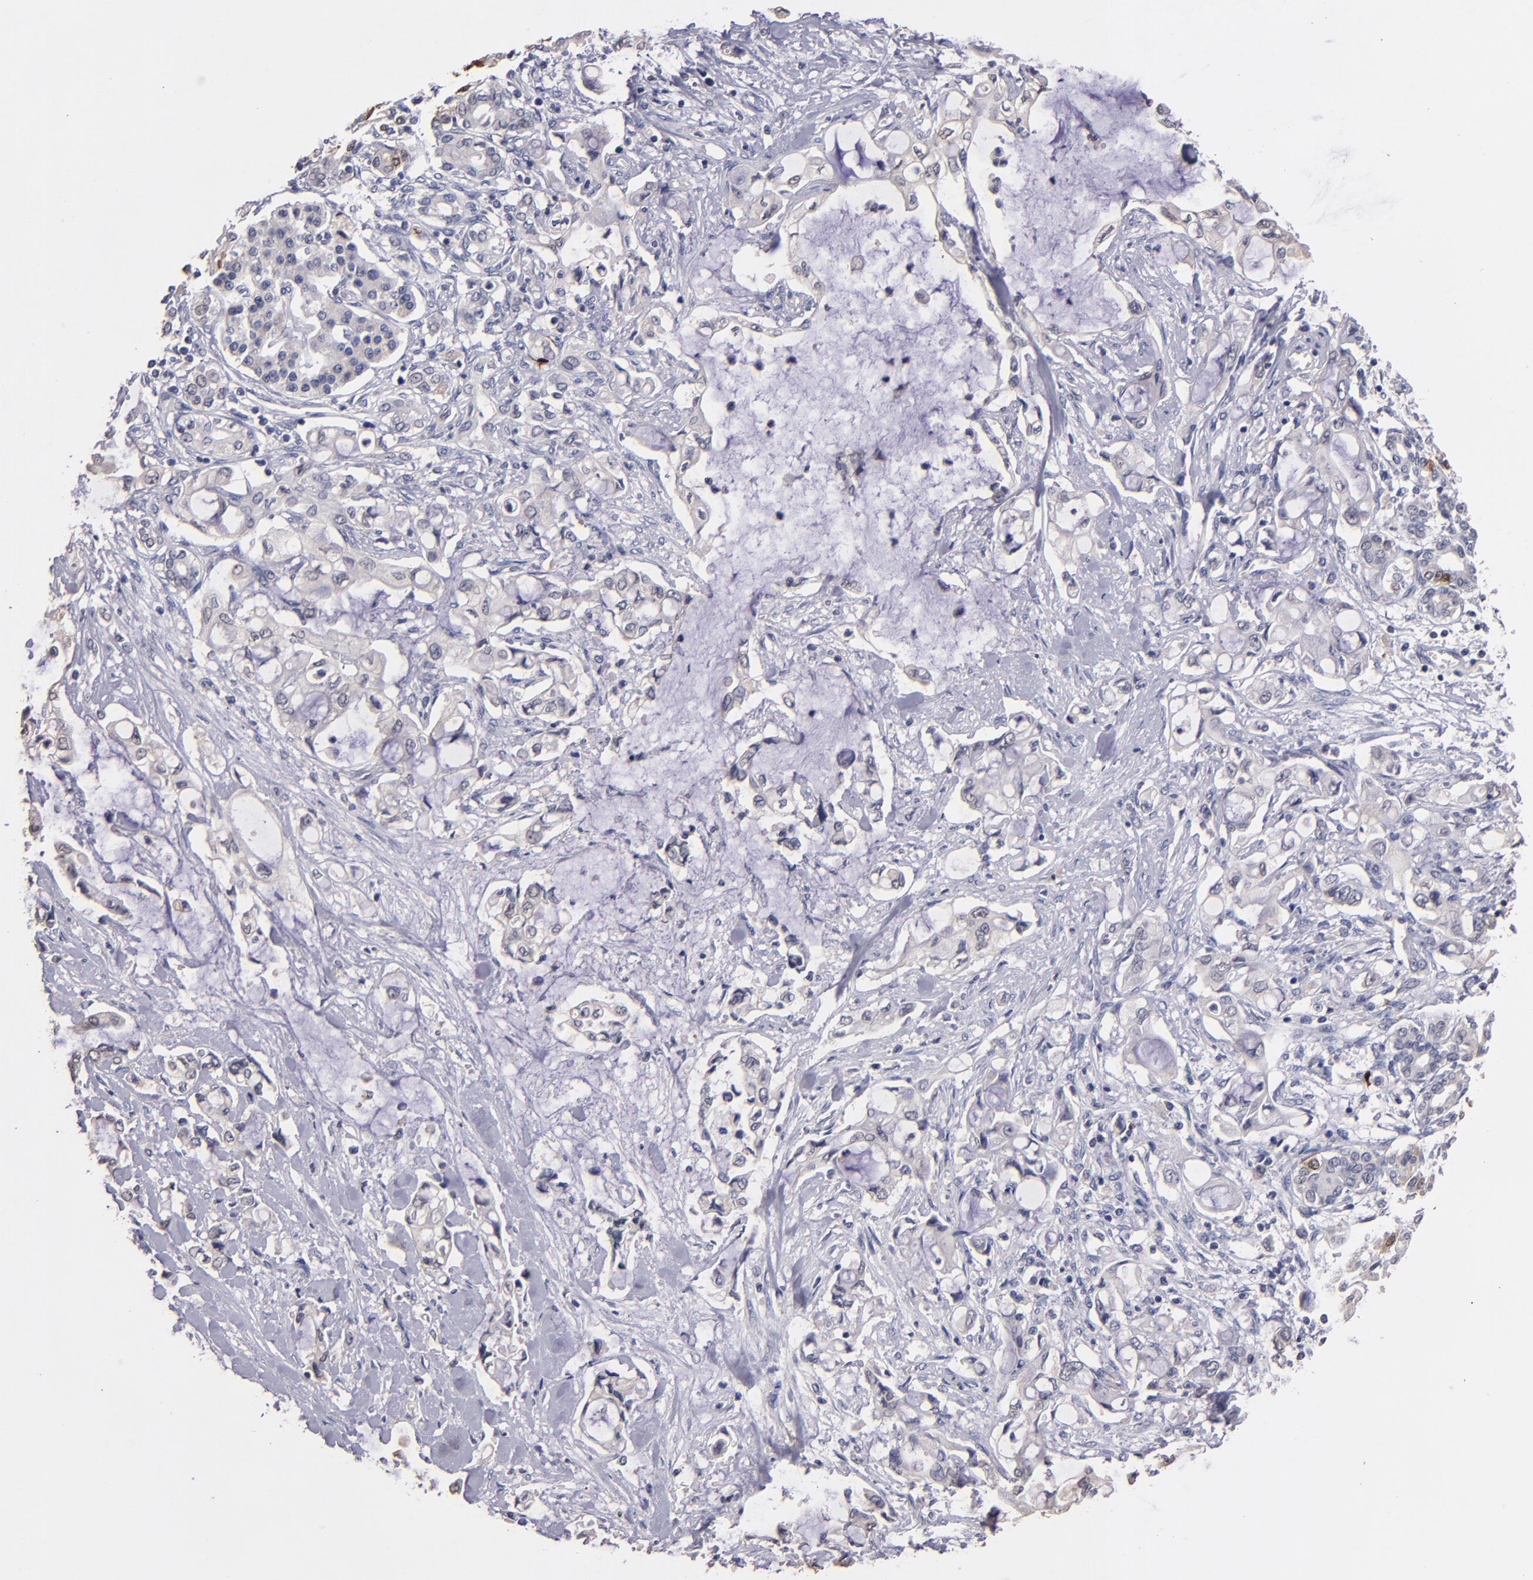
{"staining": {"intensity": "moderate", "quantity": "<25%", "location": "cytoplasmic/membranous,nuclear"}, "tissue": "pancreatic cancer", "cell_type": "Tumor cells", "image_type": "cancer", "snomed": [{"axis": "morphology", "description": "Adenocarcinoma, NOS"}, {"axis": "topography", "description": "Pancreas"}], "caption": "Immunohistochemical staining of pancreatic cancer (adenocarcinoma) shows low levels of moderate cytoplasmic/membranous and nuclear expression in about <25% of tumor cells.", "gene": "S100A1", "patient": {"sex": "female", "age": 70}}